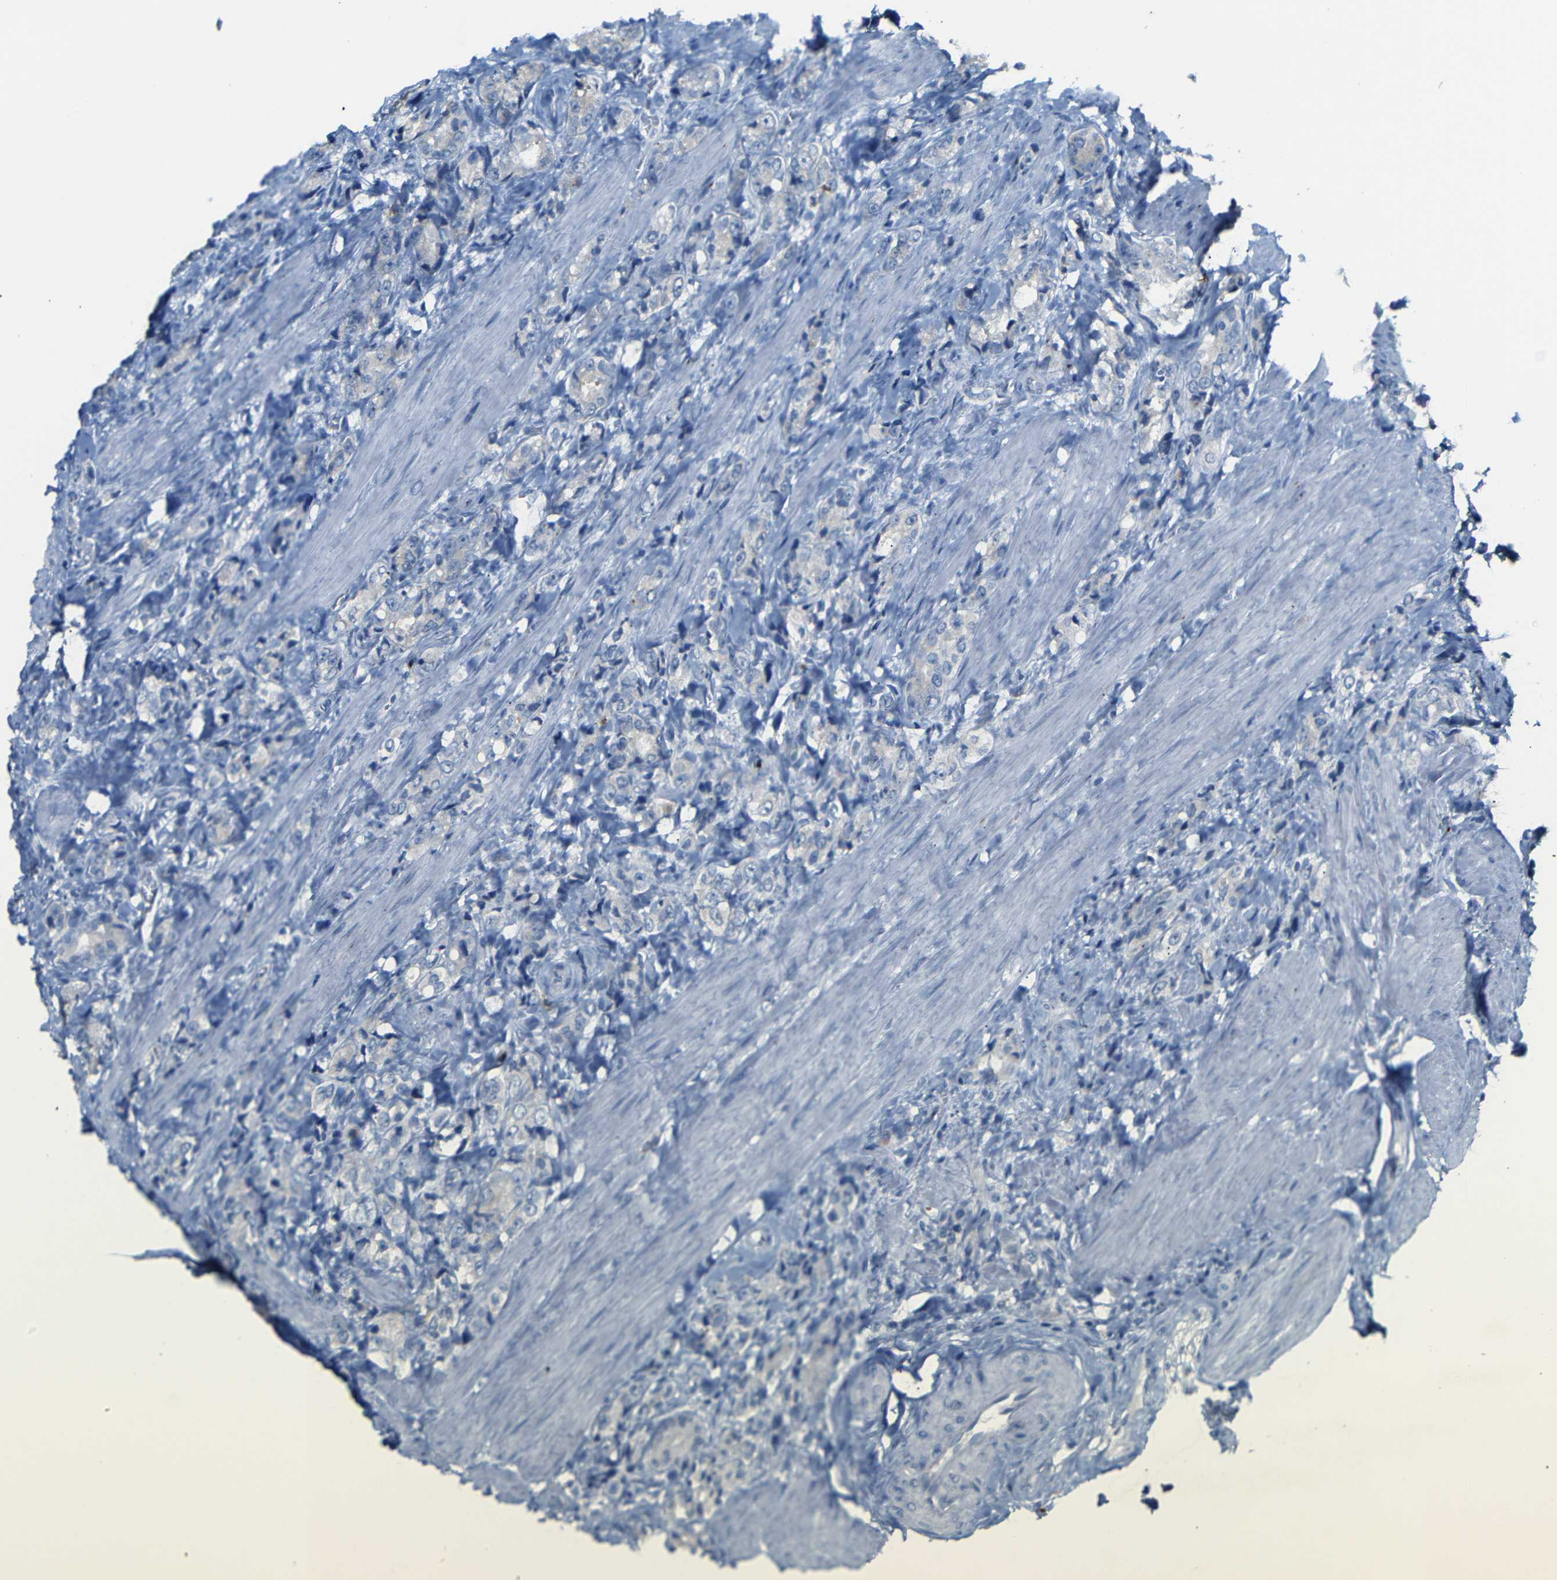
{"staining": {"intensity": "weak", "quantity": "<25%", "location": "cytoplasmic/membranous"}, "tissue": "prostate cancer", "cell_type": "Tumor cells", "image_type": "cancer", "snomed": [{"axis": "morphology", "description": "Adenocarcinoma, High grade"}, {"axis": "topography", "description": "Prostate"}], "caption": "Human prostate cancer stained for a protein using immunohistochemistry demonstrates no staining in tumor cells.", "gene": "FCRL1", "patient": {"sex": "male", "age": 61}}